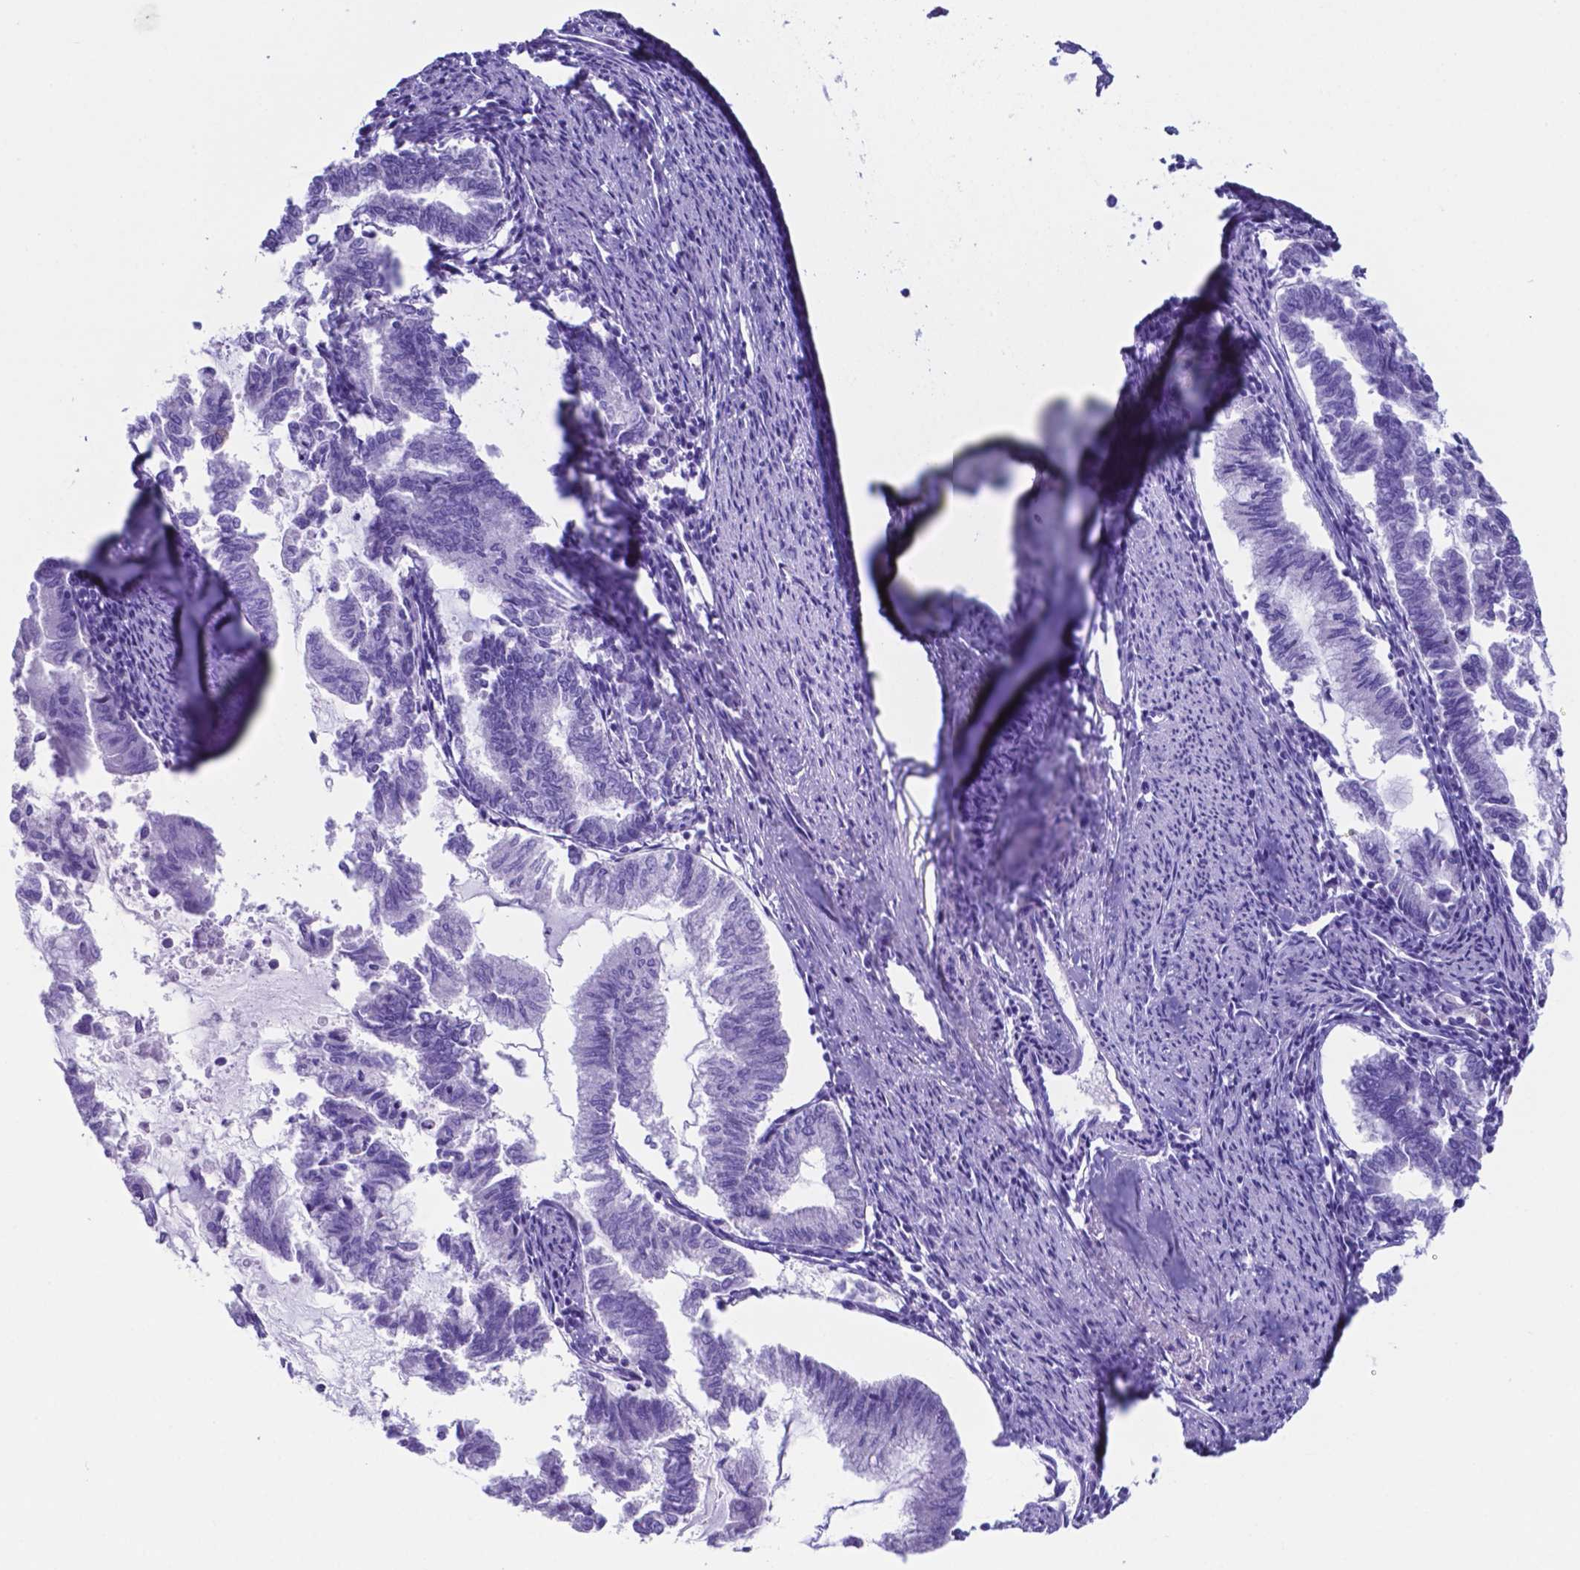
{"staining": {"intensity": "negative", "quantity": "none", "location": "none"}, "tissue": "endometrial cancer", "cell_type": "Tumor cells", "image_type": "cancer", "snomed": [{"axis": "morphology", "description": "Adenocarcinoma, NOS"}, {"axis": "topography", "description": "Endometrium"}], "caption": "Immunohistochemistry (IHC) histopathology image of human endometrial cancer stained for a protein (brown), which displays no staining in tumor cells.", "gene": "DNAAF8", "patient": {"sex": "female", "age": 79}}